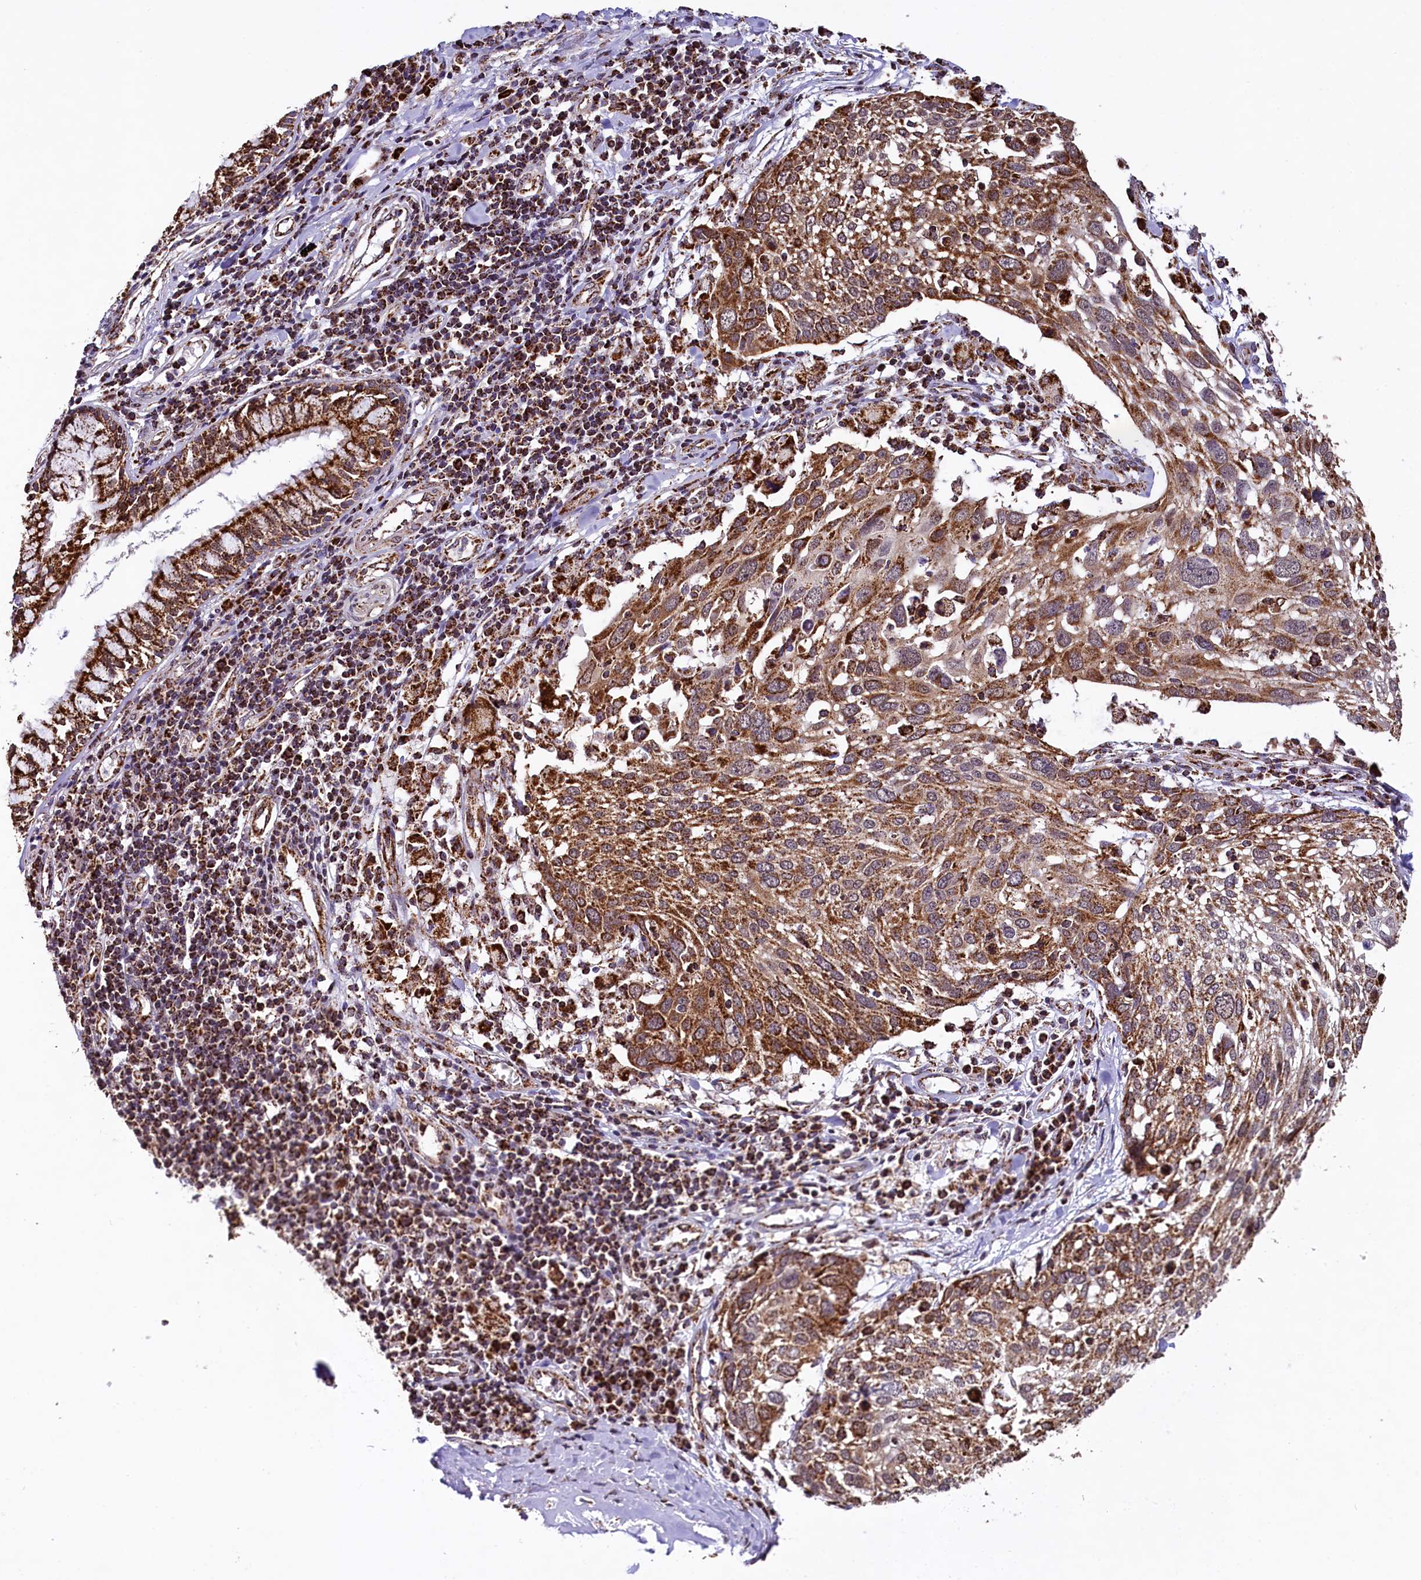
{"staining": {"intensity": "moderate", "quantity": ">75%", "location": "cytoplasmic/membranous"}, "tissue": "lung cancer", "cell_type": "Tumor cells", "image_type": "cancer", "snomed": [{"axis": "morphology", "description": "Squamous cell carcinoma, NOS"}, {"axis": "topography", "description": "Lung"}], "caption": "Approximately >75% of tumor cells in human lung cancer display moderate cytoplasmic/membranous protein expression as visualized by brown immunohistochemical staining.", "gene": "KLC2", "patient": {"sex": "male", "age": 65}}